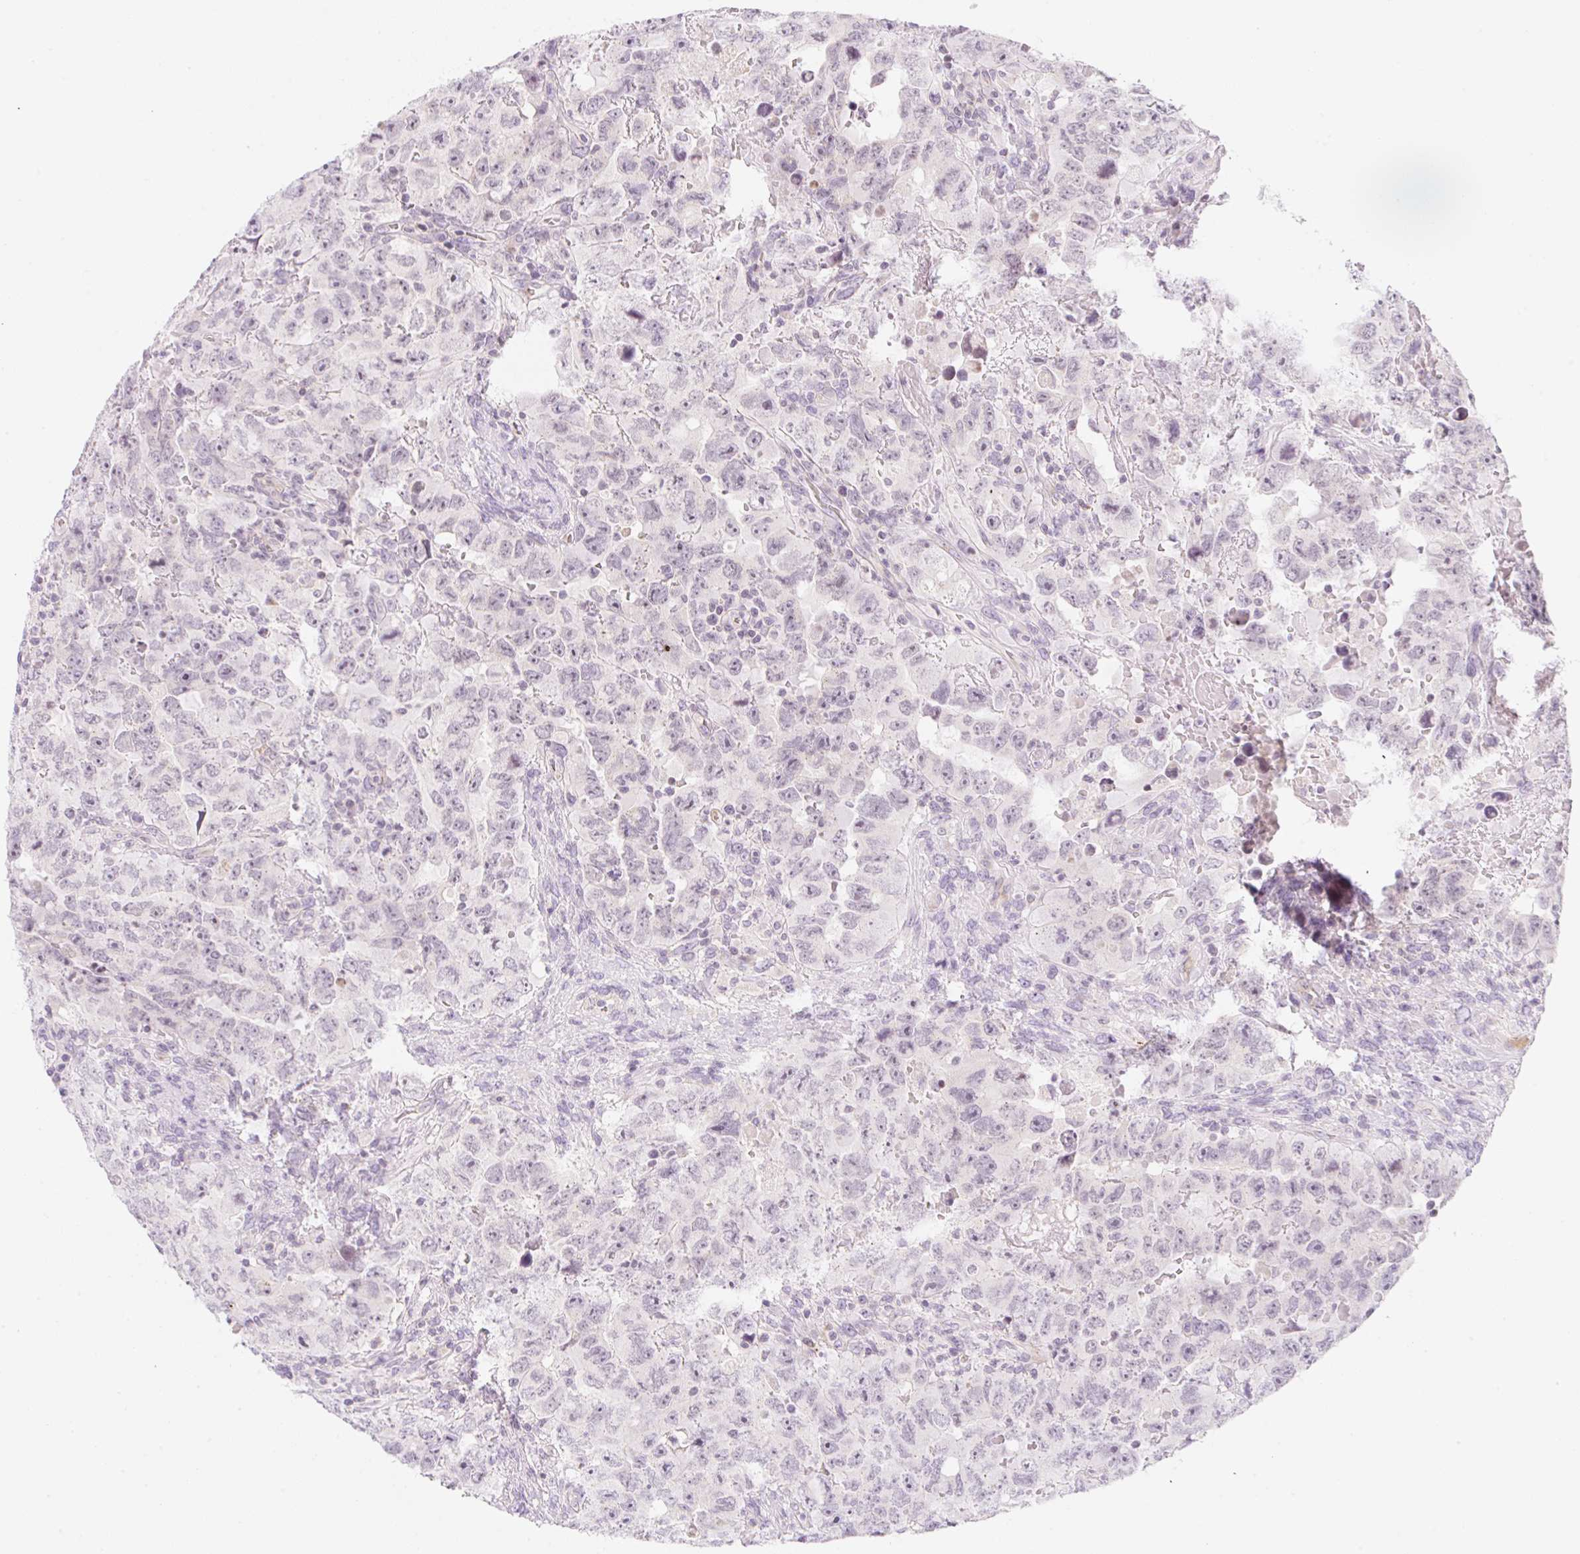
{"staining": {"intensity": "negative", "quantity": "none", "location": "none"}, "tissue": "testis cancer", "cell_type": "Tumor cells", "image_type": "cancer", "snomed": [{"axis": "morphology", "description": "Carcinoma, Embryonal, NOS"}, {"axis": "topography", "description": "Testis"}], "caption": "Testis cancer (embryonal carcinoma) was stained to show a protein in brown. There is no significant expression in tumor cells.", "gene": "CASKIN1", "patient": {"sex": "male", "age": 24}}